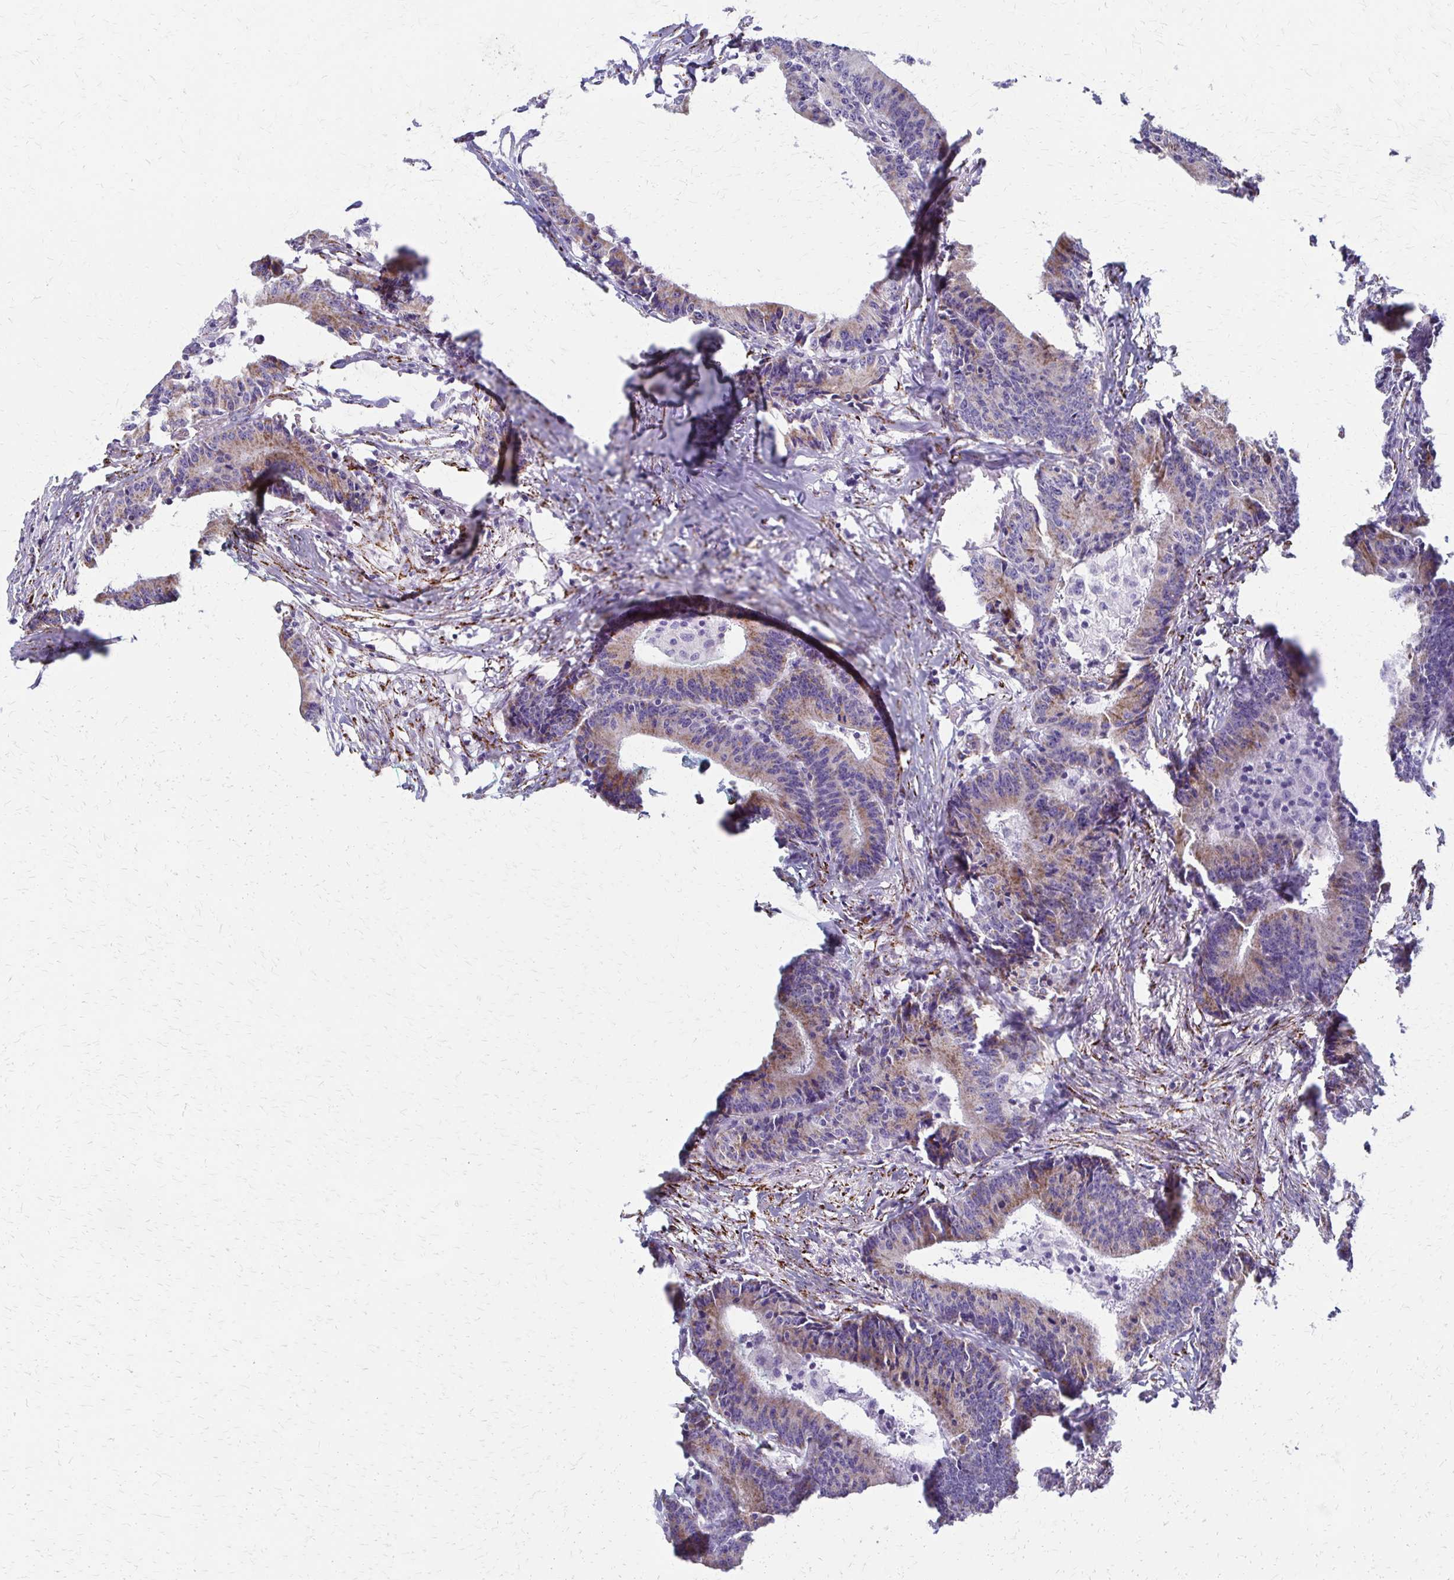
{"staining": {"intensity": "weak", "quantity": ">75%", "location": "cytoplasmic/membranous"}, "tissue": "colorectal cancer", "cell_type": "Tumor cells", "image_type": "cancer", "snomed": [{"axis": "morphology", "description": "Adenocarcinoma, NOS"}, {"axis": "topography", "description": "Colon"}], "caption": "Tumor cells reveal low levels of weak cytoplasmic/membranous positivity in approximately >75% of cells in colorectal cancer.", "gene": "ZSCAN5B", "patient": {"sex": "female", "age": 78}}